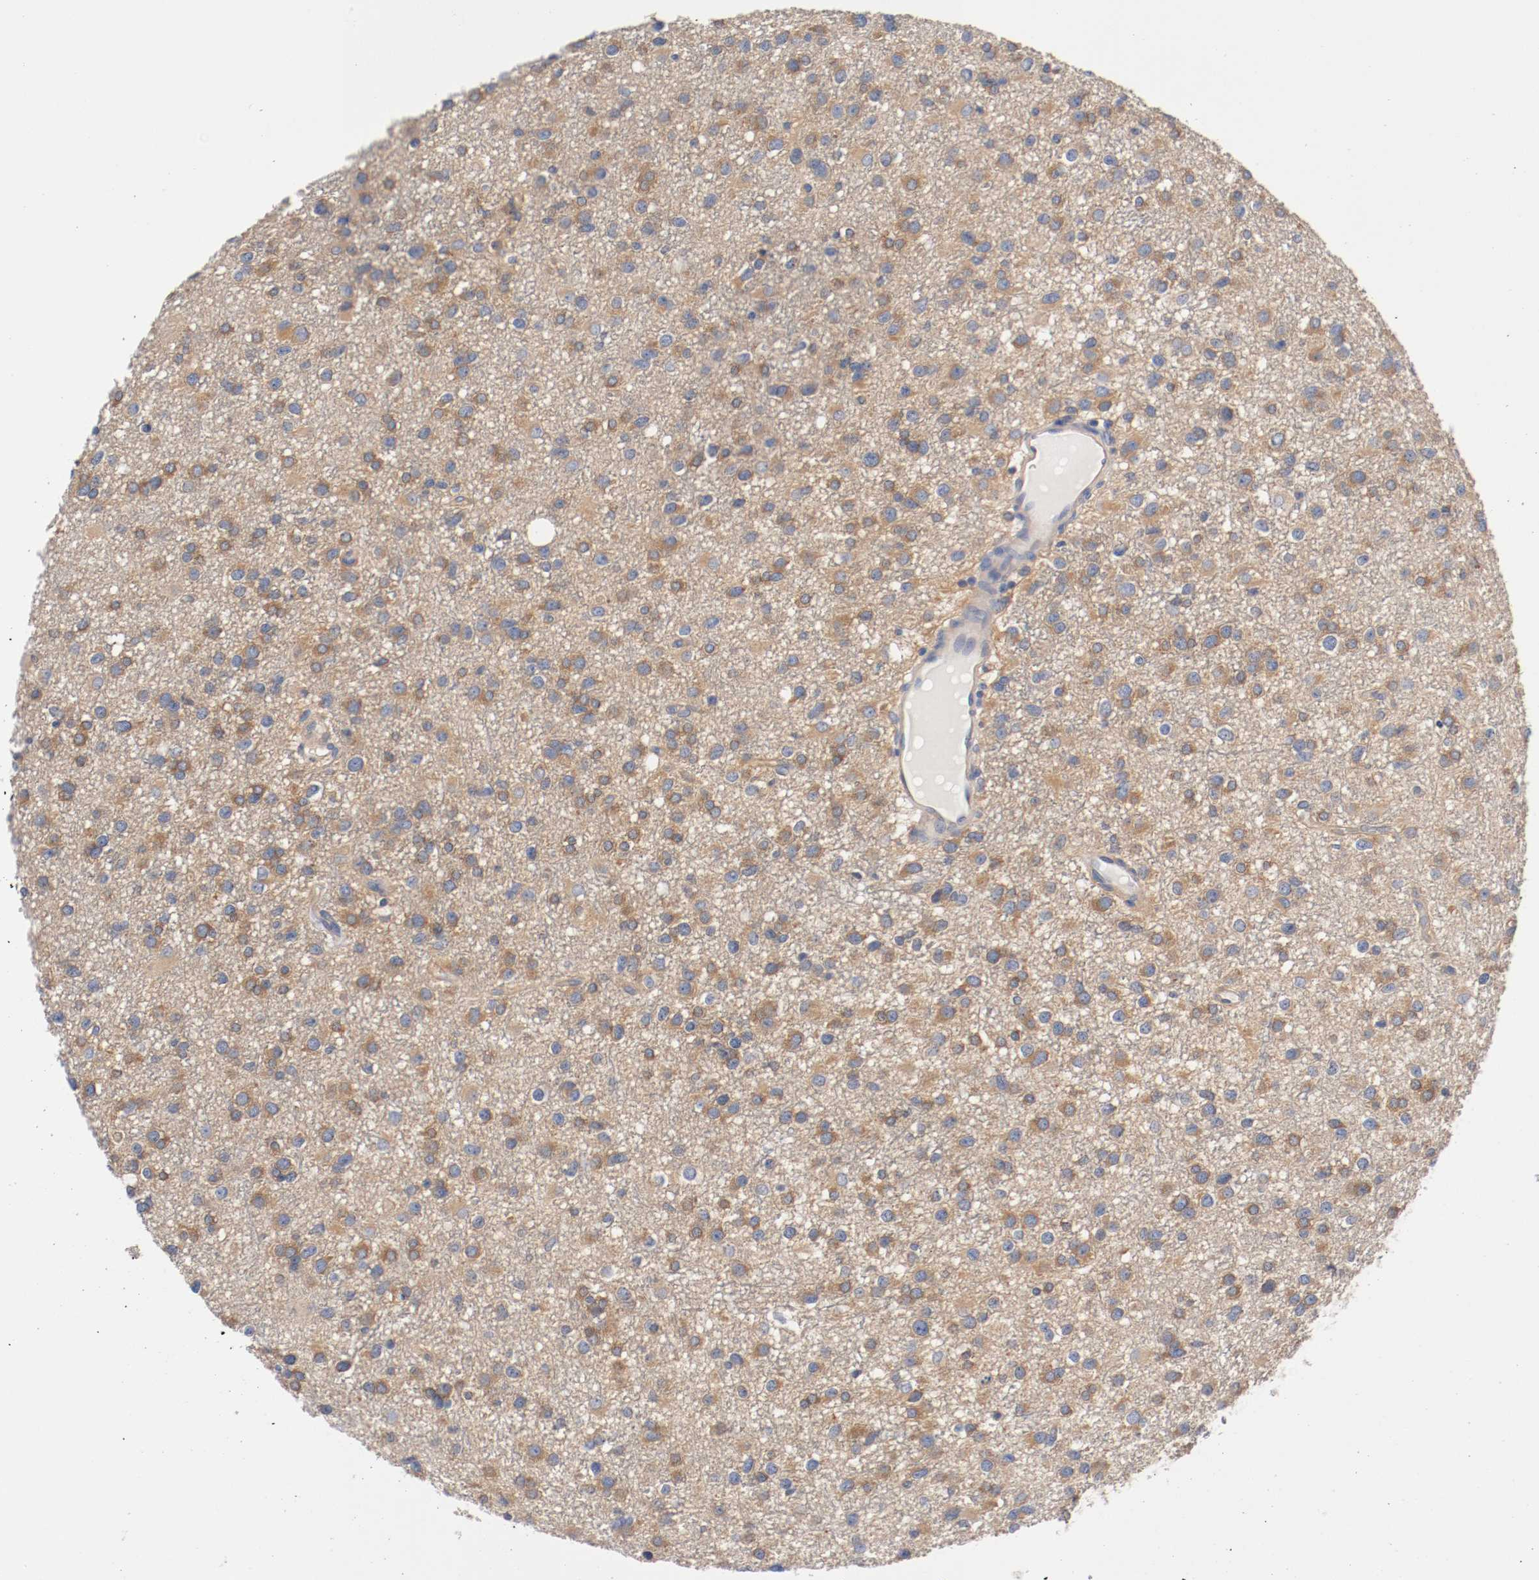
{"staining": {"intensity": "moderate", "quantity": "25%-75%", "location": "cytoplasmic/membranous"}, "tissue": "glioma", "cell_type": "Tumor cells", "image_type": "cancer", "snomed": [{"axis": "morphology", "description": "Glioma, malignant, Low grade"}, {"axis": "topography", "description": "Brain"}], "caption": "A brown stain shows moderate cytoplasmic/membranous positivity of a protein in human glioma tumor cells. Nuclei are stained in blue.", "gene": "HGS", "patient": {"sex": "male", "age": 42}}